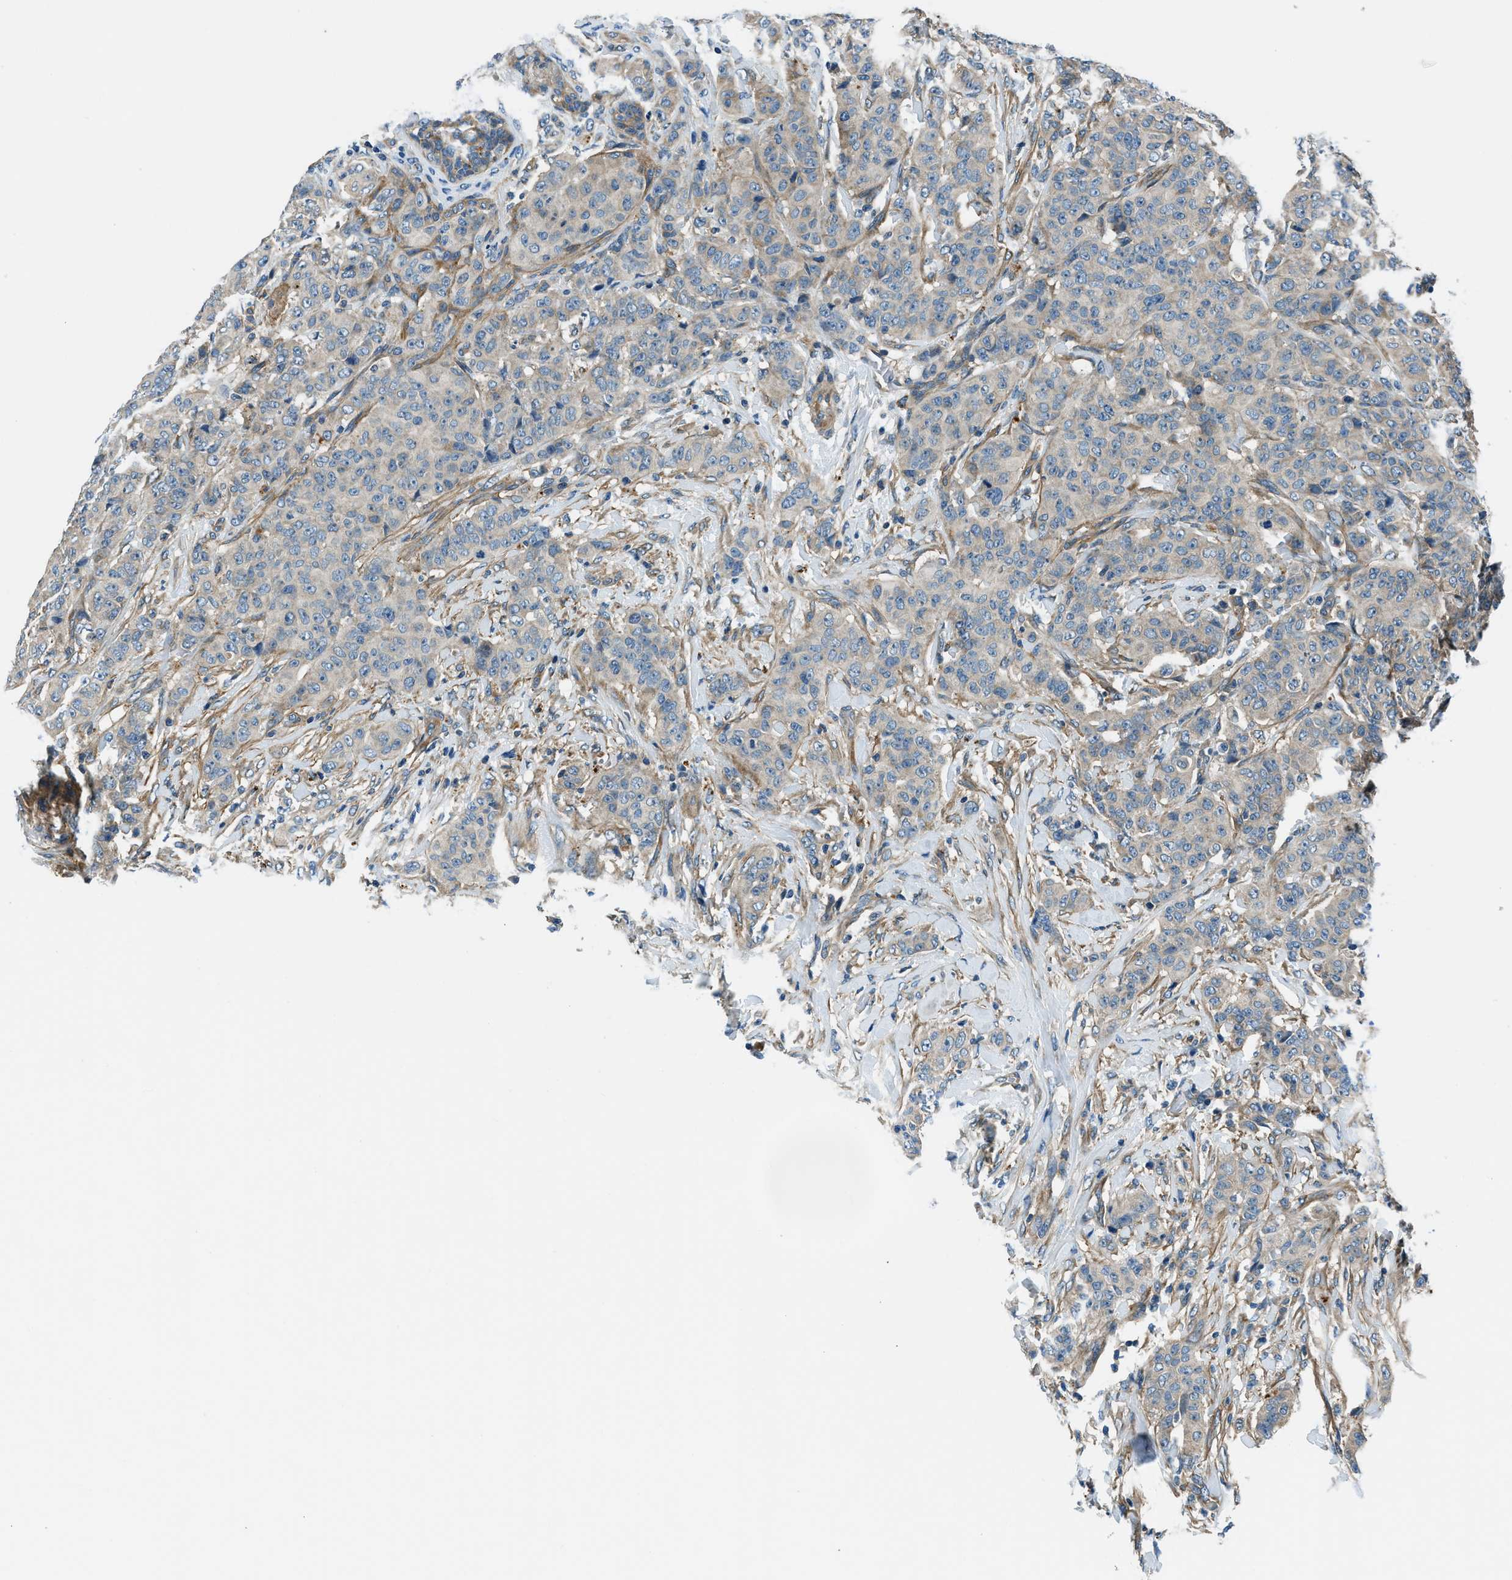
{"staining": {"intensity": "negative", "quantity": "none", "location": "none"}, "tissue": "breast cancer", "cell_type": "Tumor cells", "image_type": "cancer", "snomed": [{"axis": "morphology", "description": "Normal tissue, NOS"}, {"axis": "morphology", "description": "Duct carcinoma"}, {"axis": "topography", "description": "Breast"}], "caption": "High power microscopy histopathology image of an immunohistochemistry (IHC) micrograph of infiltrating ductal carcinoma (breast), revealing no significant expression in tumor cells.", "gene": "SLC19A2", "patient": {"sex": "female", "age": 40}}